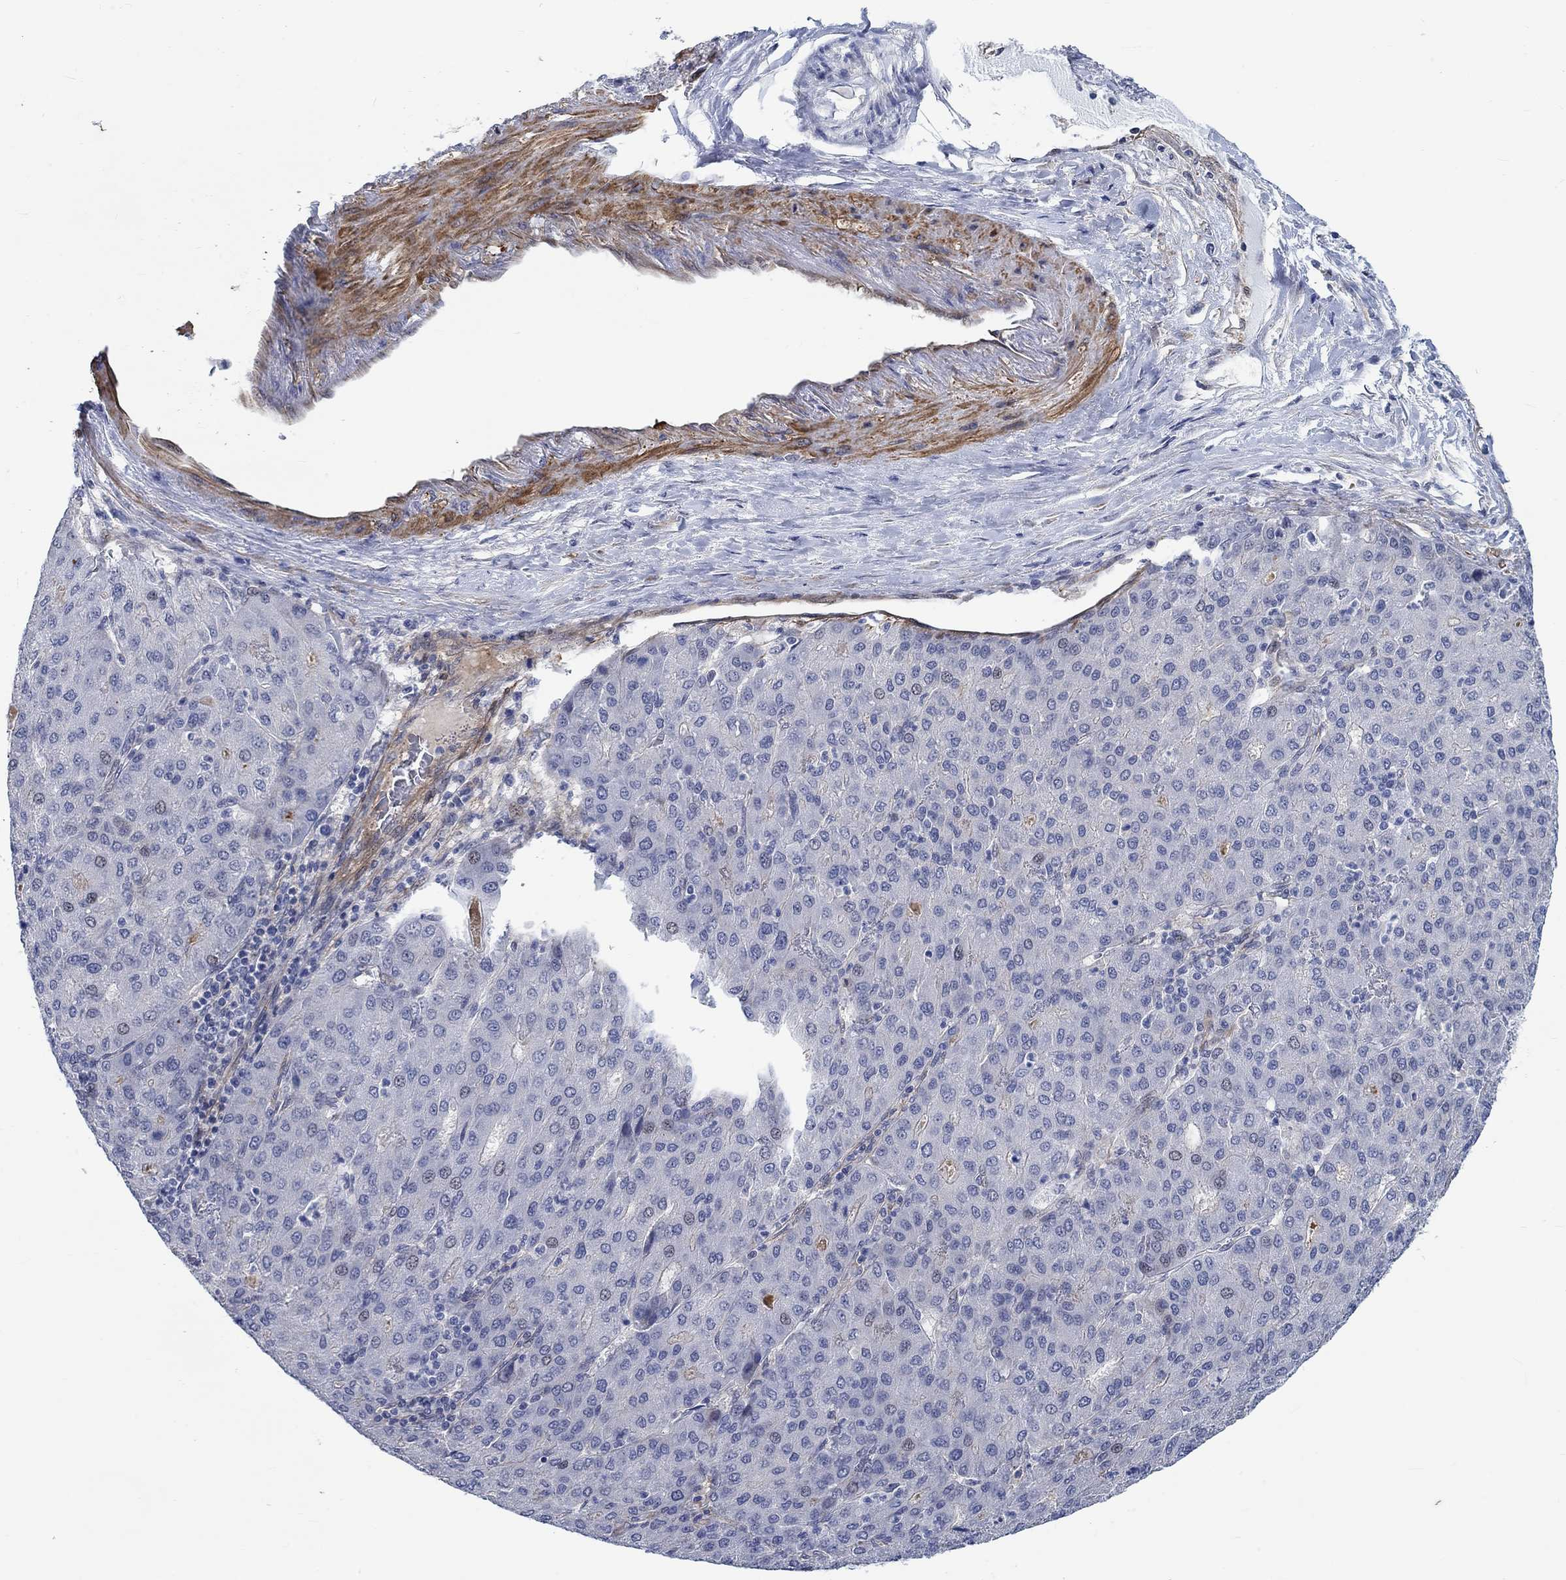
{"staining": {"intensity": "weak", "quantity": "<25%", "location": "cytoplasmic/membranous"}, "tissue": "liver cancer", "cell_type": "Tumor cells", "image_type": "cancer", "snomed": [{"axis": "morphology", "description": "Carcinoma, Hepatocellular, NOS"}, {"axis": "topography", "description": "Liver"}], "caption": "Protein analysis of liver cancer (hepatocellular carcinoma) displays no significant expression in tumor cells.", "gene": "KCNH8", "patient": {"sex": "male", "age": 65}}